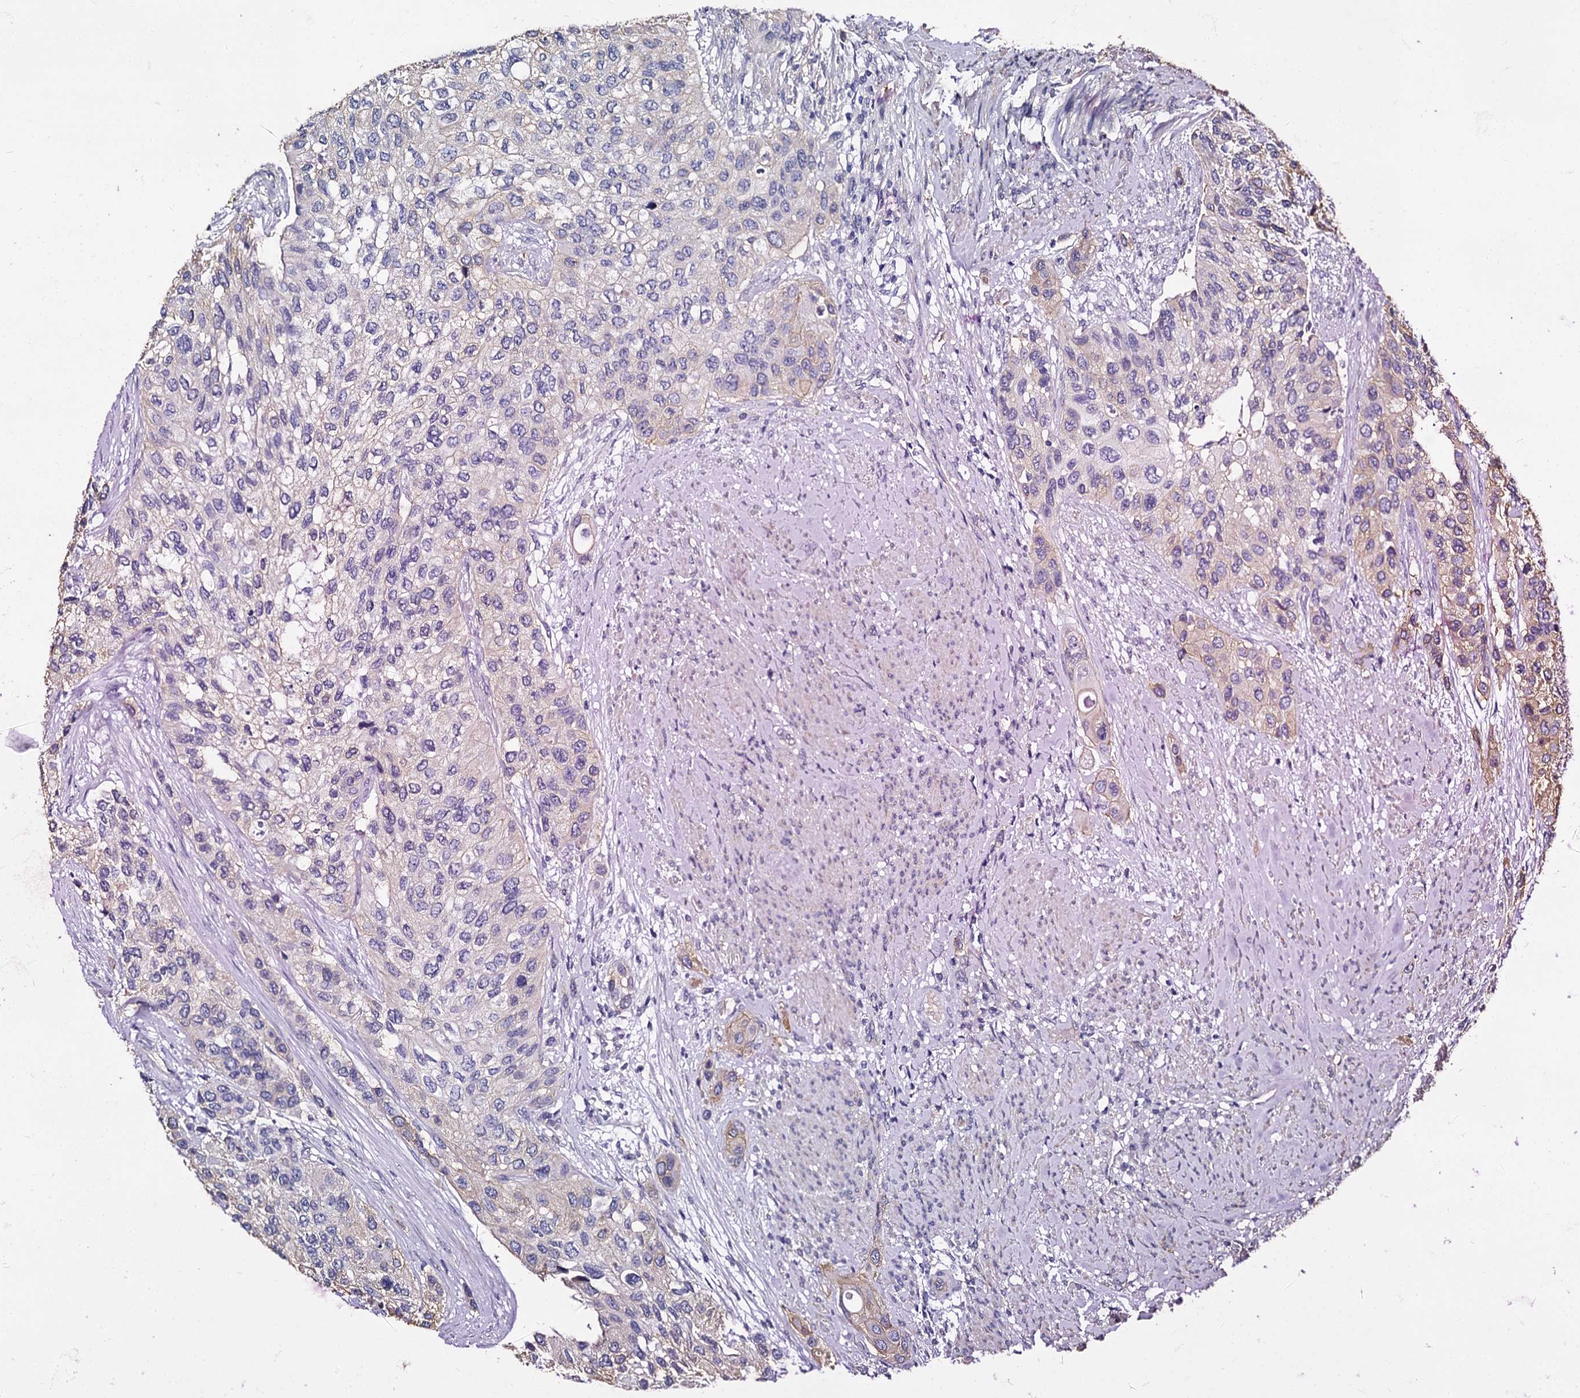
{"staining": {"intensity": "weak", "quantity": "<25%", "location": "cytoplasmic/membranous"}, "tissue": "urothelial cancer", "cell_type": "Tumor cells", "image_type": "cancer", "snomed": [{"axis": "morphology", "description": "Normal tissue, NOS"}, {"axis": "morphology", "description": "Urothelial carcinoma, High grade"}, {"axis": "topography", "description": "Vascular tissue"}, {"axis": "topography", "description": "Urinary bladder"}], "caption": "A photomicrograph of human urothelial cancer is negative for staining in tumor cells.", "gene": "CBFB", "patient": {"sex": "female", "age": 56}}